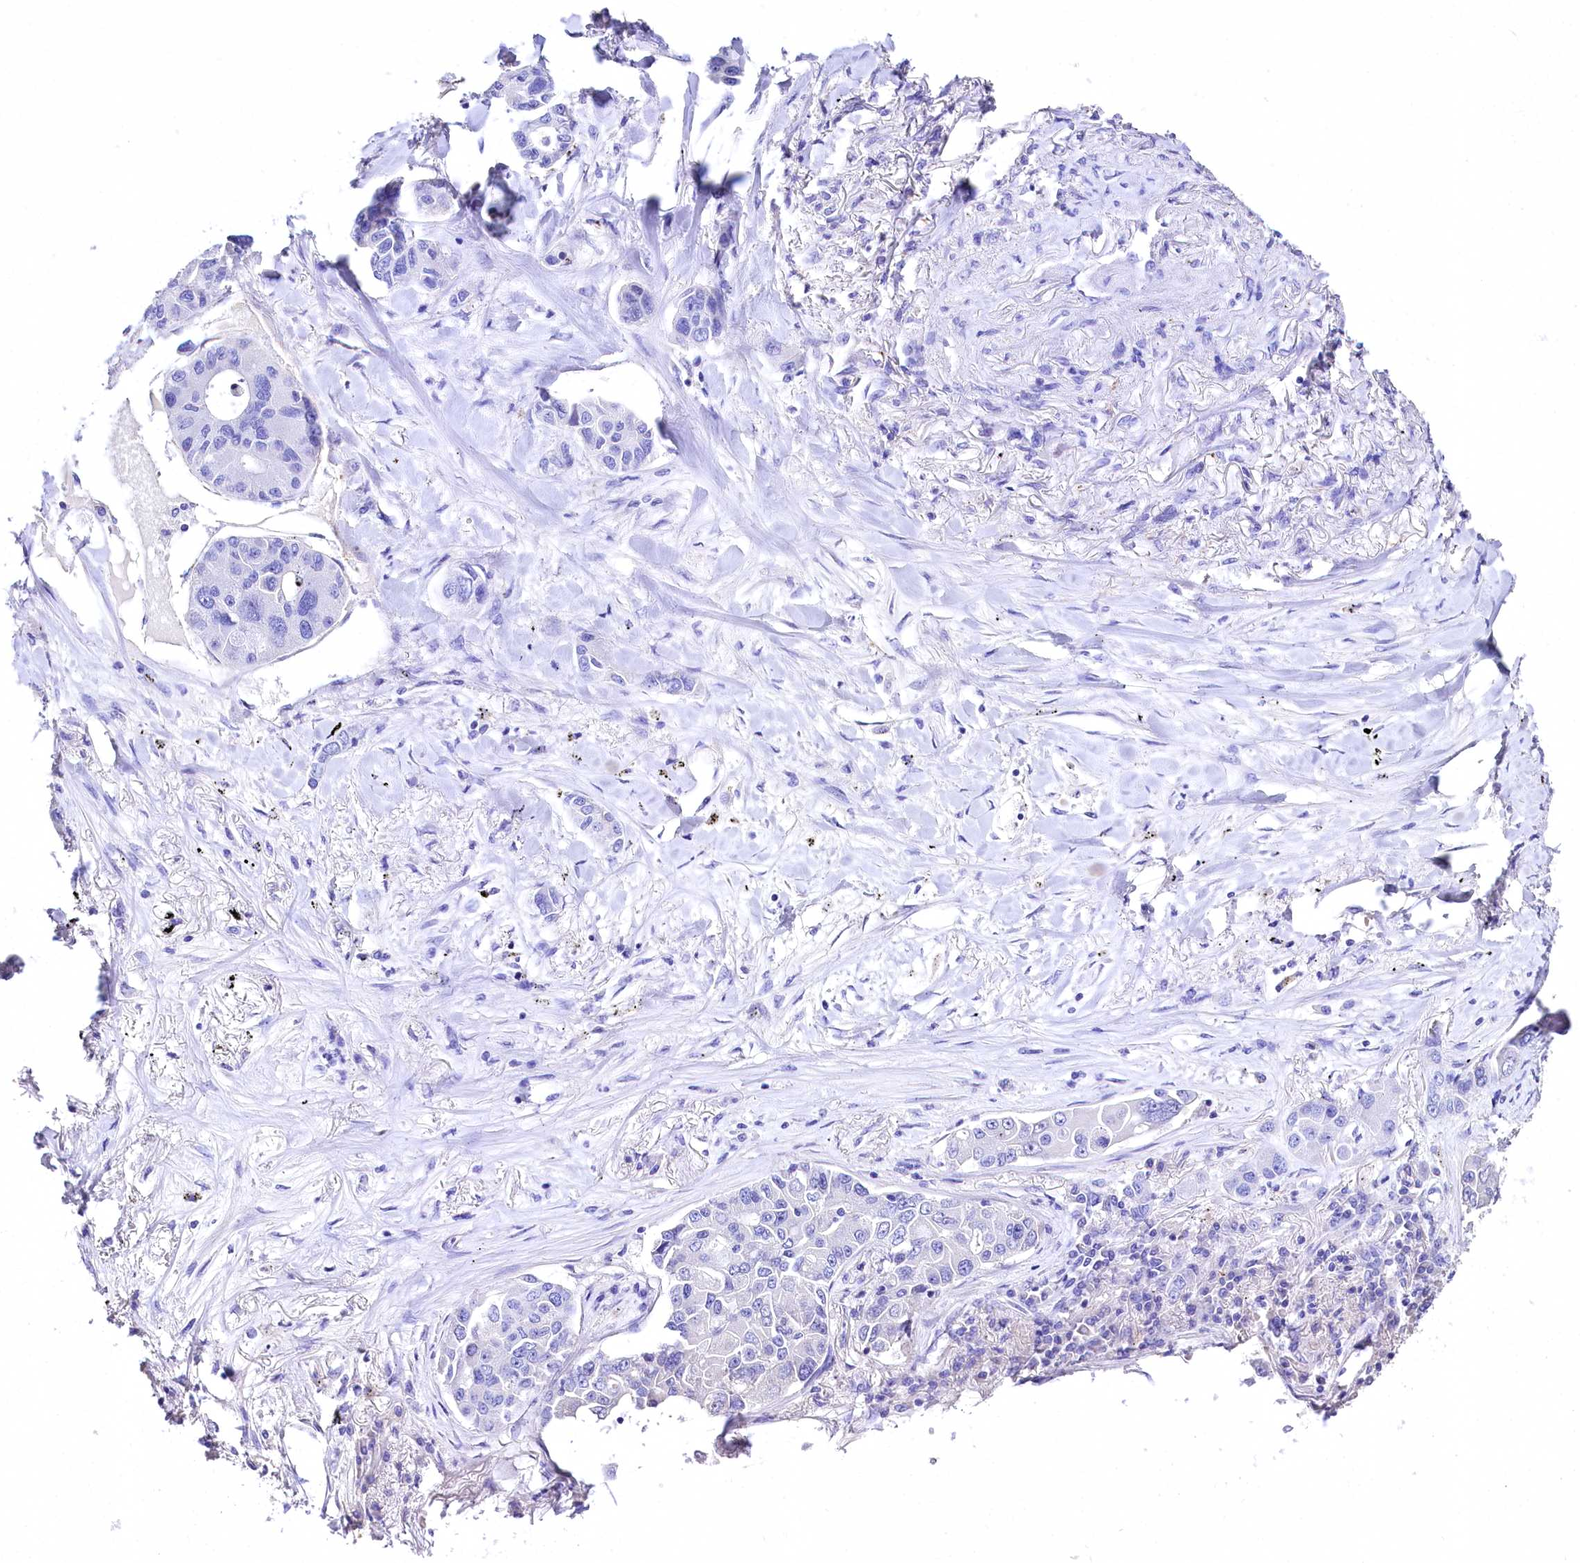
{"staining": {"intensity": "negative", "quantity": "none", "location": "none"}, "tissue": "lung cancer", "cell_type": "Tumor cells", "image_type": "cancer", "snomed": [{"axis": "morphology", "description": "Adenocarcinoma, NOS"}, {"axis": "topography", "description": "Lung"}], "caption": "Image shows no protein expression in tumor cells of lung cancer tissue.", "gene": "A2ML1", "patient": {"sex": "male", "age": 49}}